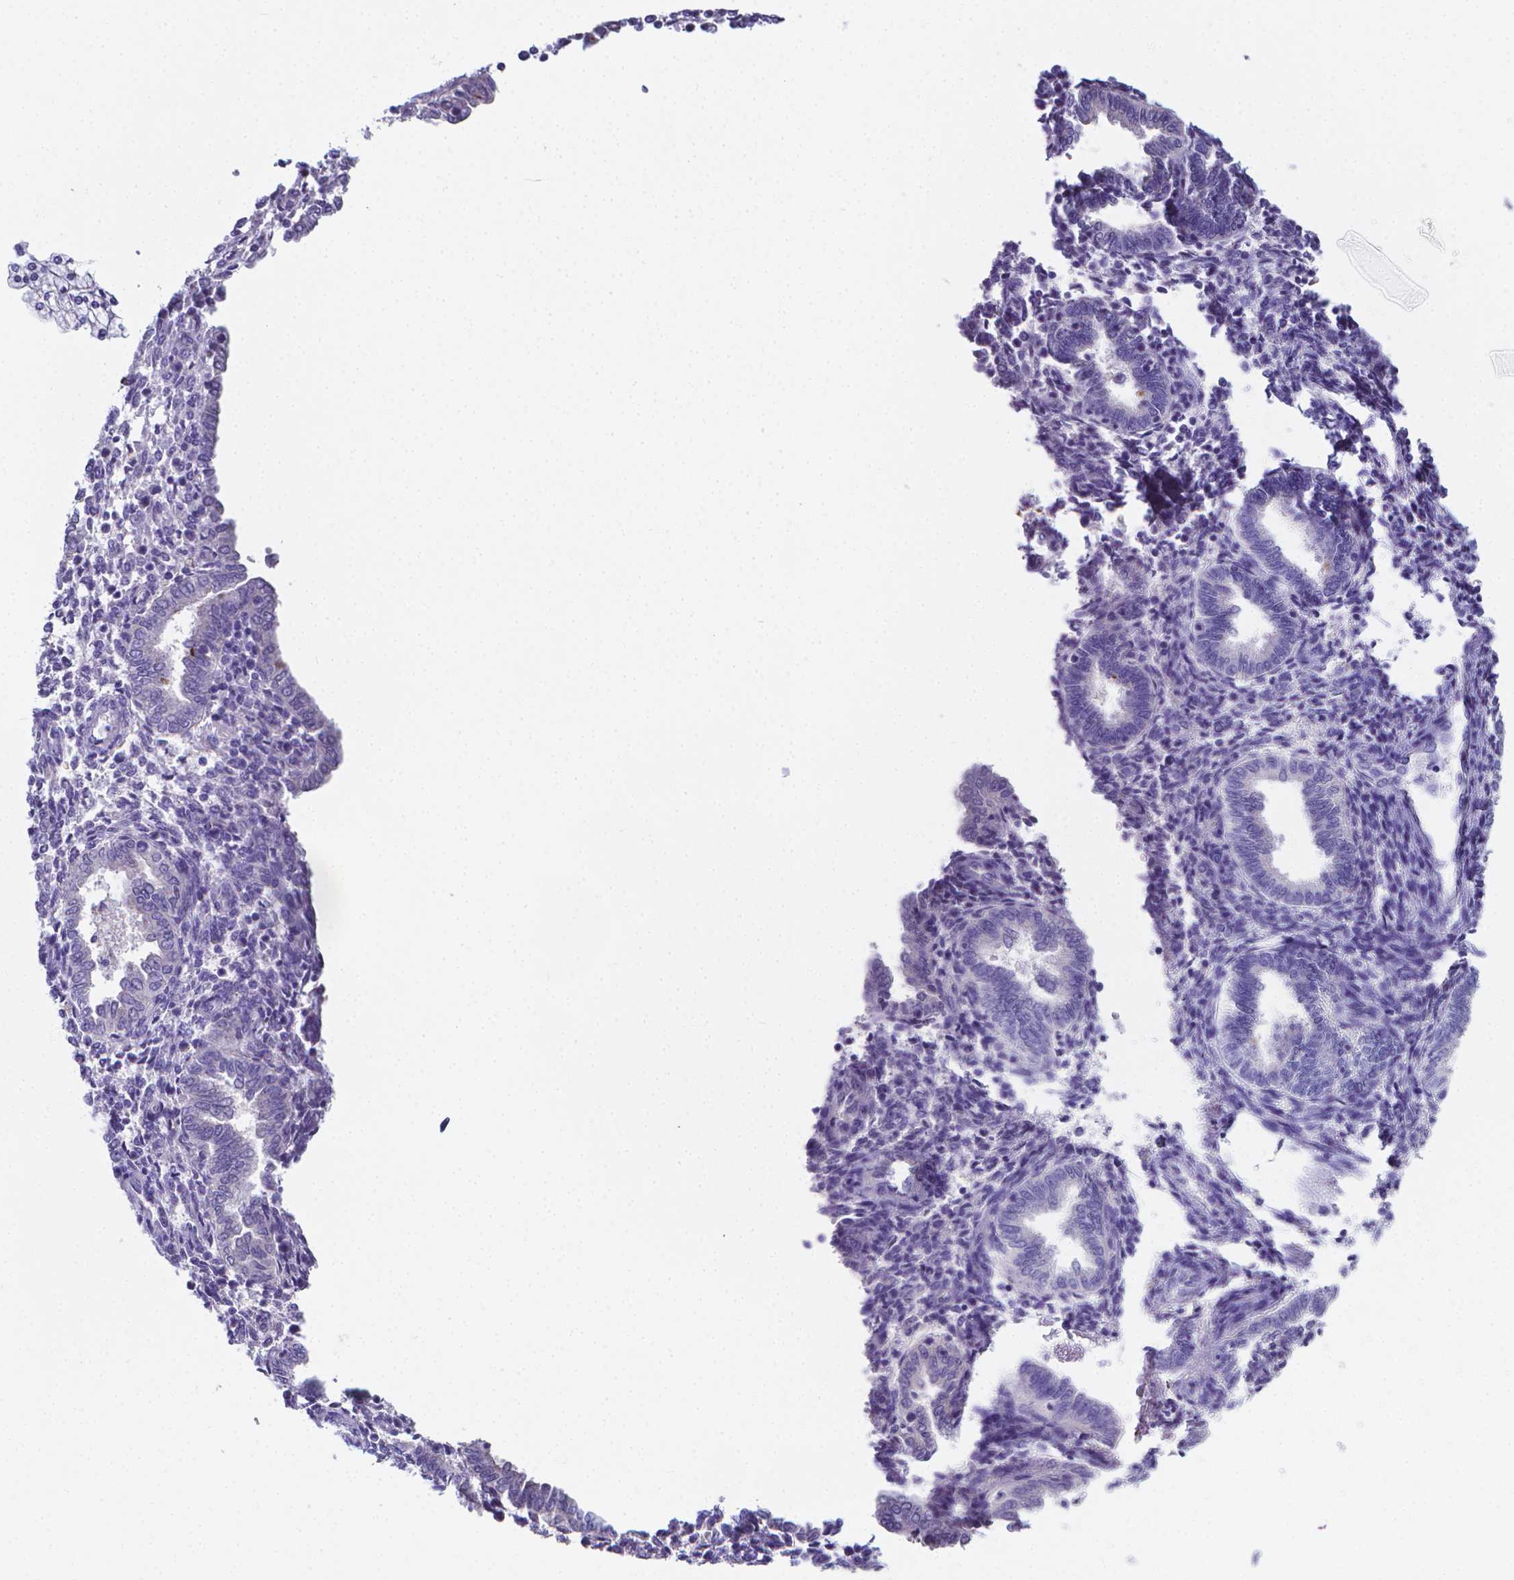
{"staining": {"intensity": "negative", "quantity": "none", "location": "none"}, "tissue": "endometrium", "cell_type": "Cells in endometrial stroma", "image_type": "normal", "snomed": [{"axis": "morphology", "description": "Normal tissue, NOS"}, {"axis": "topography", "description": "Endometrium"}], "caption": "A high-resolution histopathology image shows IHC staining of unremarkable endometrium, which reveals no significant positivity in cells in endometrial stroma.", "gene": "LRRC73", "patient": {"sex": "female", "age": 42}}